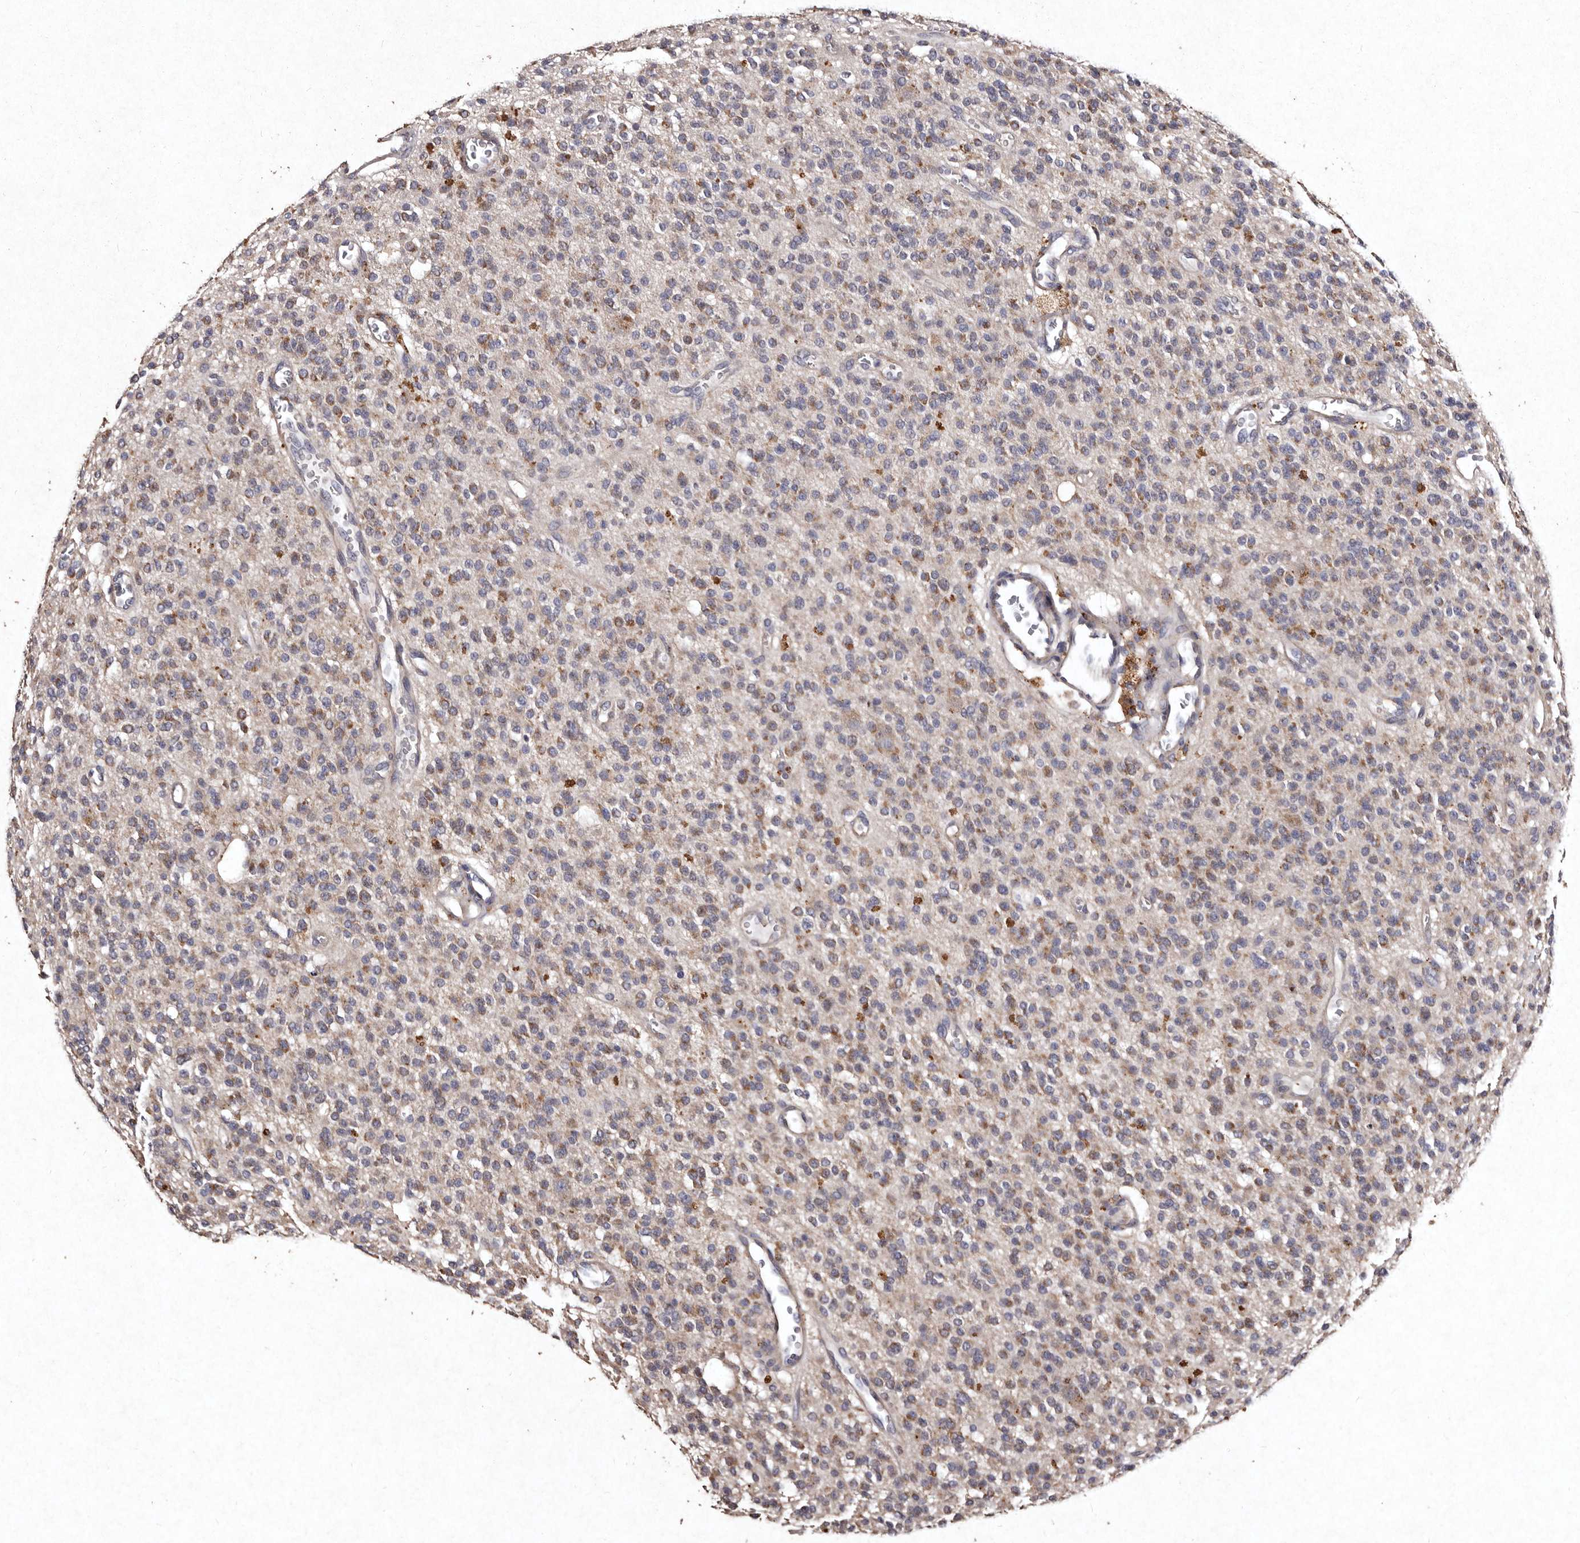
{"staining": {"intensity": "weak", "quantity": "25%-75%", "location": "cytoplasmic/membranous"}, "tissue": "glioma", "cell_type": "Tumor cells", "image_type": "cancer", "snomed": [{"axis": "morphology", "description": "Glioma, malignant, High grade"}, {"axis": "topography", "description": "Brain"}], "caption": "Approximately 25%-75% of tumor cells in malignant high-grade glioma reveal weak cytoplasmic/membranous protein positivity as visualized by brown immunohistochemical staining.", "gene": "TFB1M", "patient": {"sex": "male", "age": 34}}